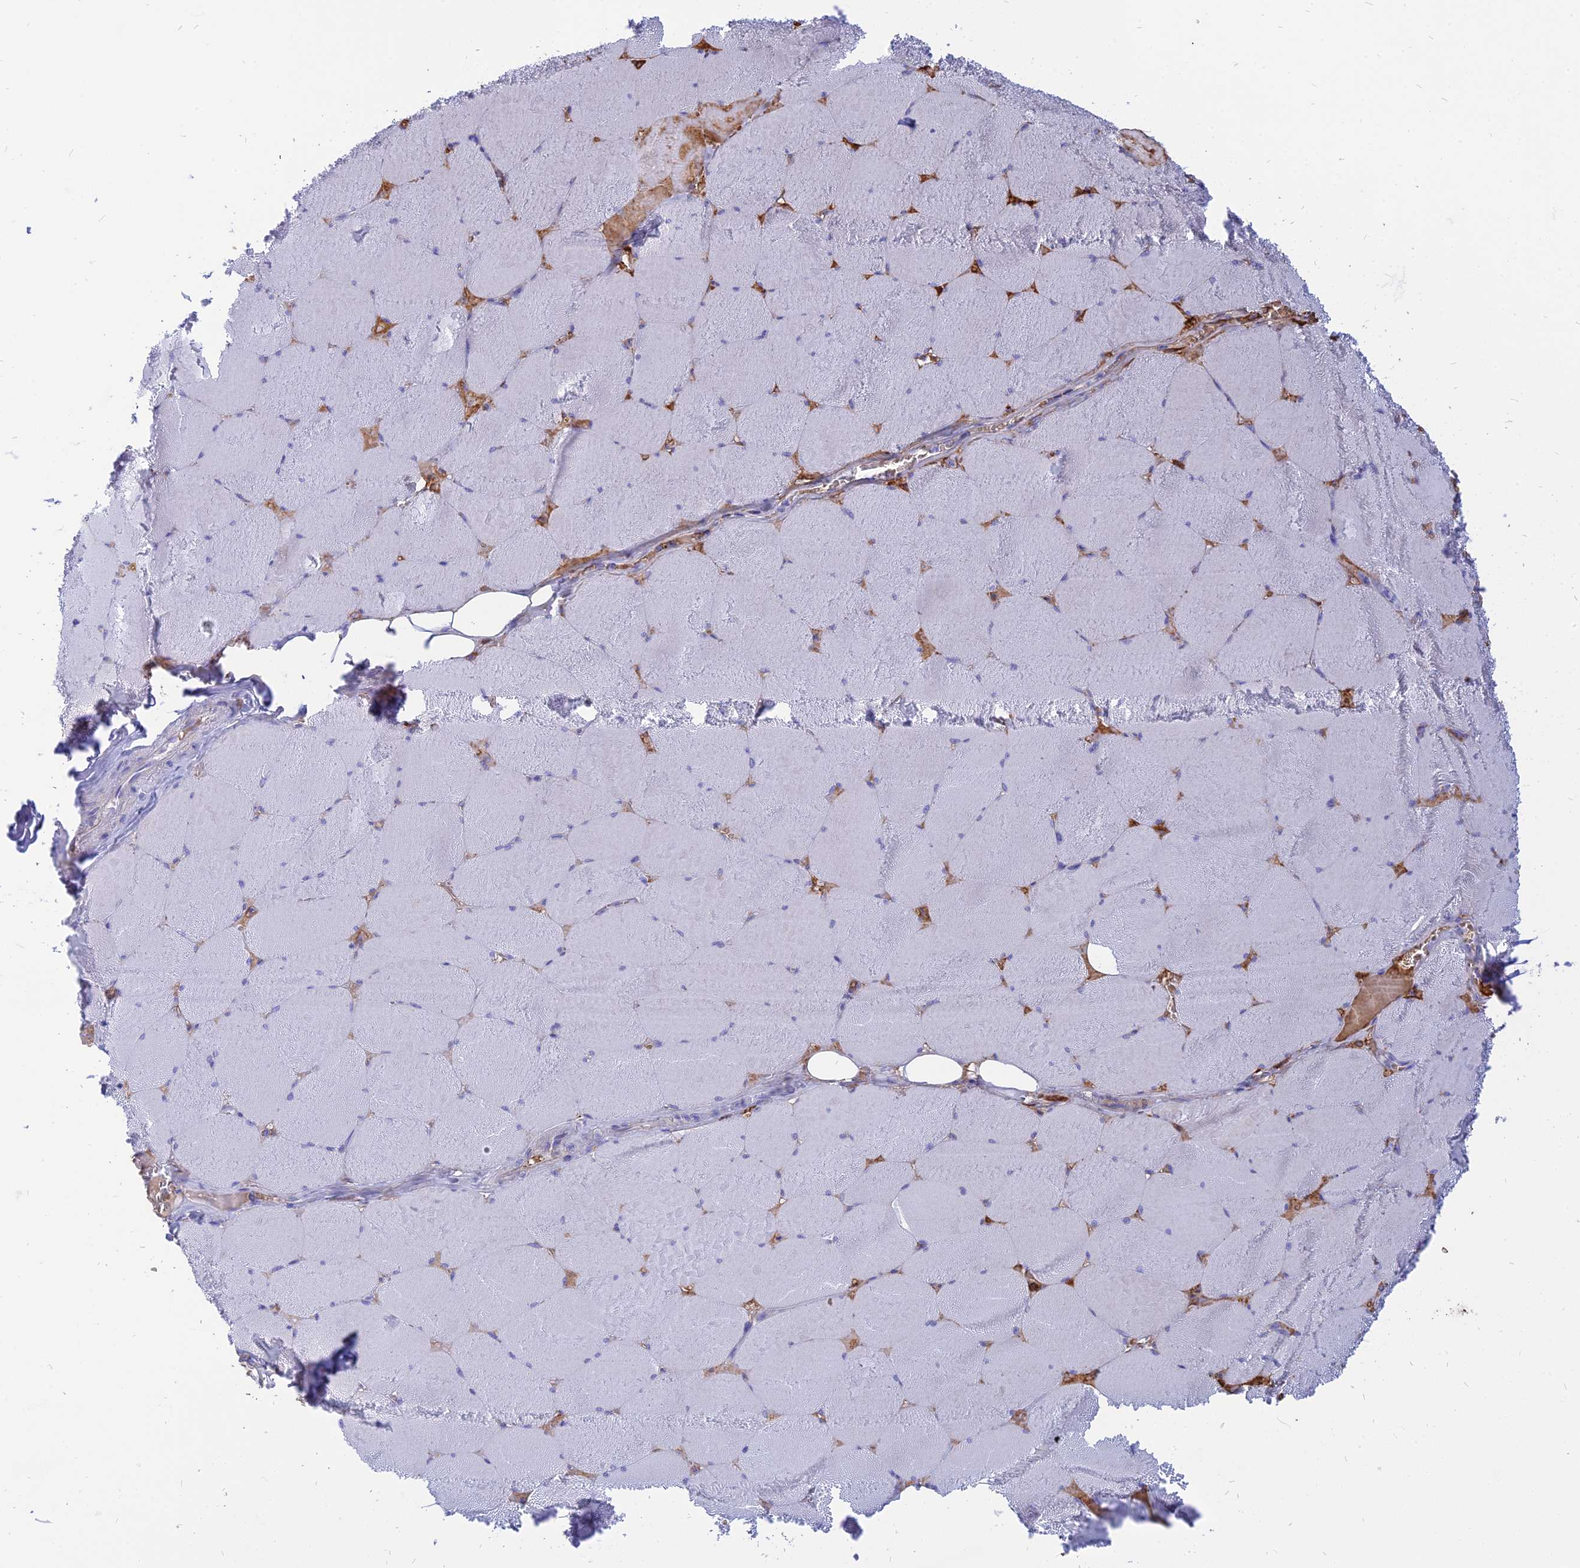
{"staining": {"intensity": "negative", "quantity": "none", "location": "none"}, "tissue": "skeletal muscle", "cell_type": "Myocytes", "image_type": "normal", "snomed": [{"axis": "morphology", "description": "Normal tissue, NOS"}, {"axis": "topography", "description": "Skeletal muscle"}, {"axis": "topography", "description": "Head-Neck"}], "caption": "This photomicrograph is of unremarkable skeletal muscle stained with immunohistochemistry (IHC) to label a protein in brown with the nuclei are counter-stained blue. There is no staining in myocytes.", "gene": "HHAT", "patient": {"sex": "male", "age": 66}}